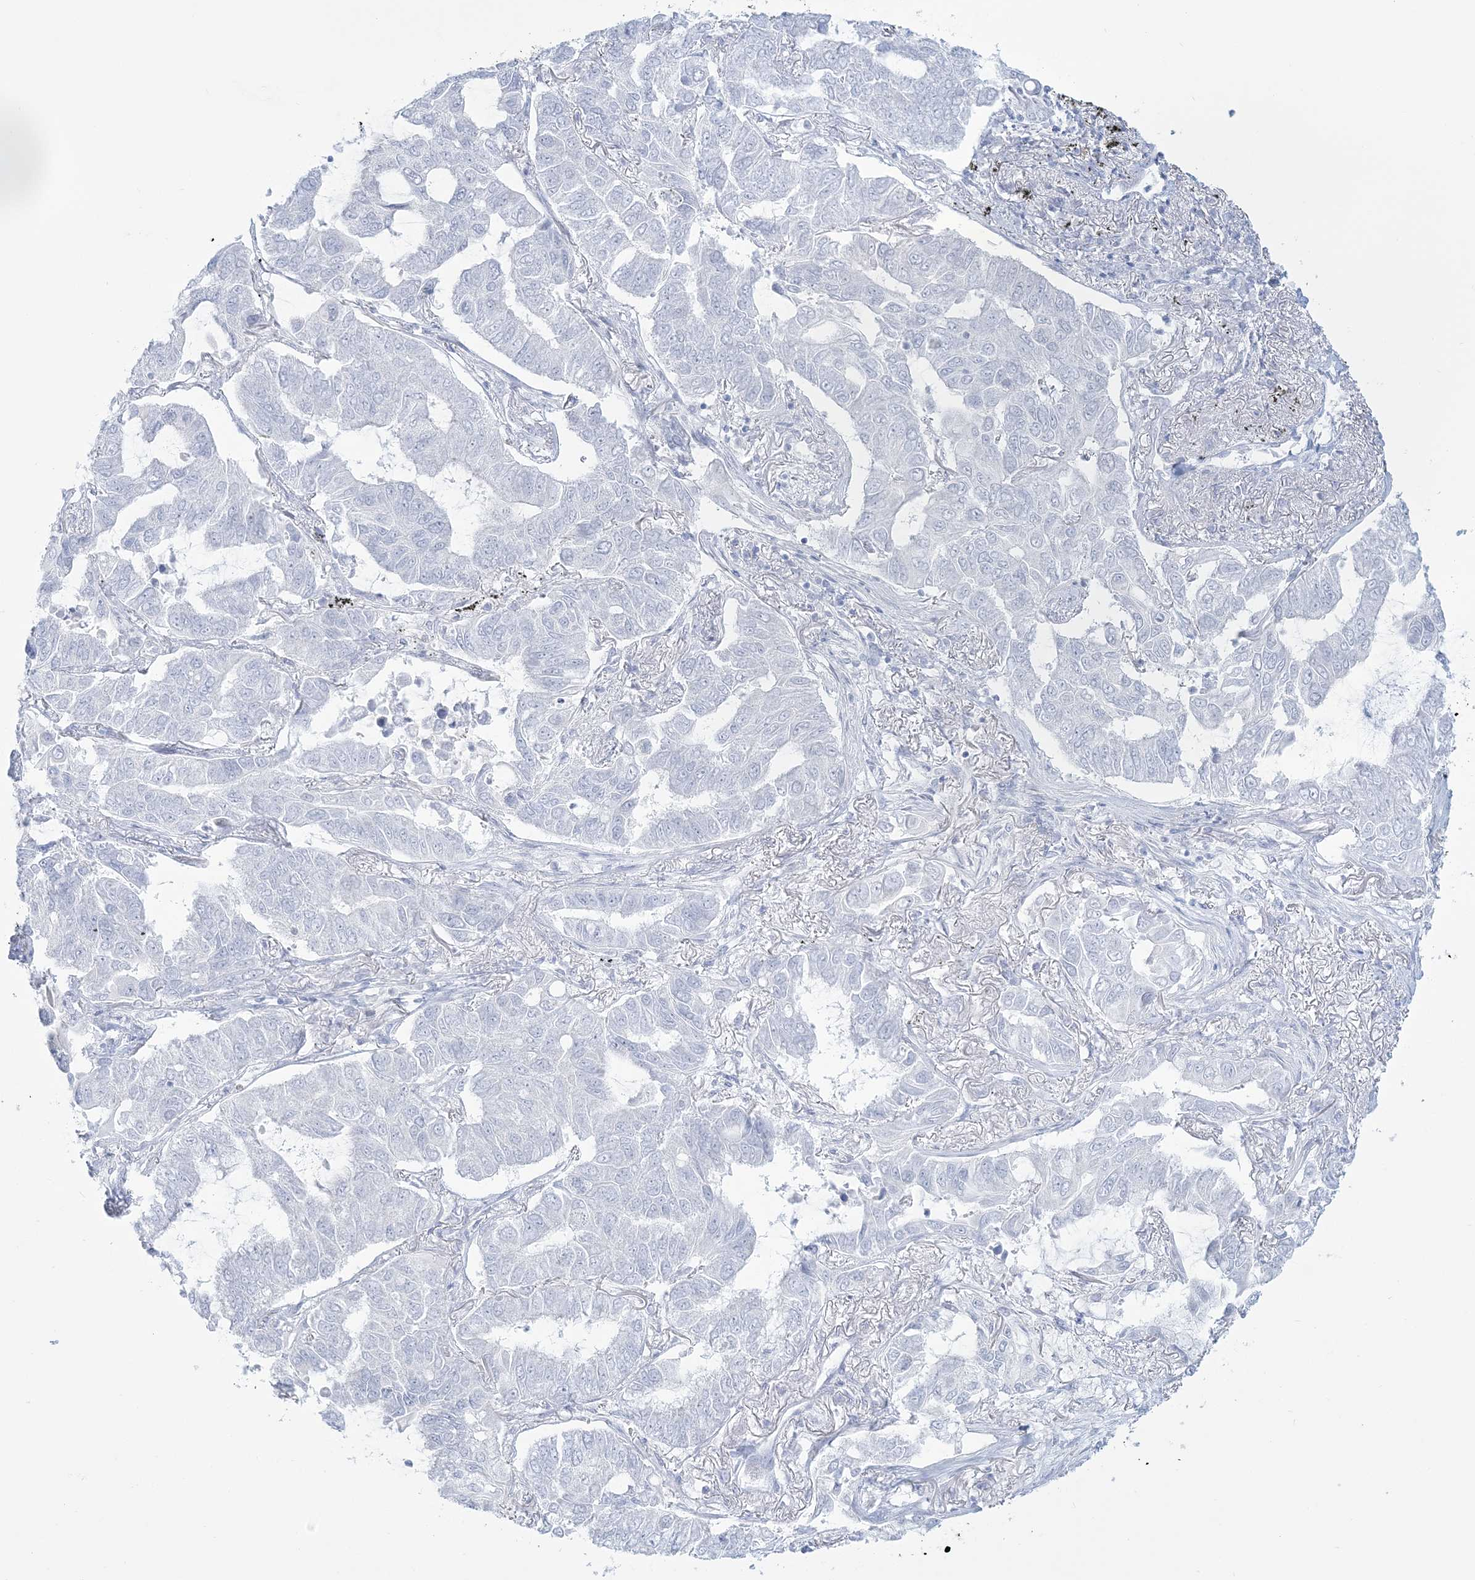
{"staining": {"intensity": "negative", "quantity": "none", "location": "none"}, "tissue": "lung cancer", "cell_type": "Tumor cells", "image_type": "cancer", "snomed": [{"axis": "morphology", "description": "Adenocarcinoma, NOS"}, {"axis": "topography", "description": "Lung"}], "caption": "Immunohistochemistry of human lung cancer (adenocarcinoma) reveals no positivity in tumor cells.", "gene": "ADGB", "patient": {"sex": "male", "age": 64}}